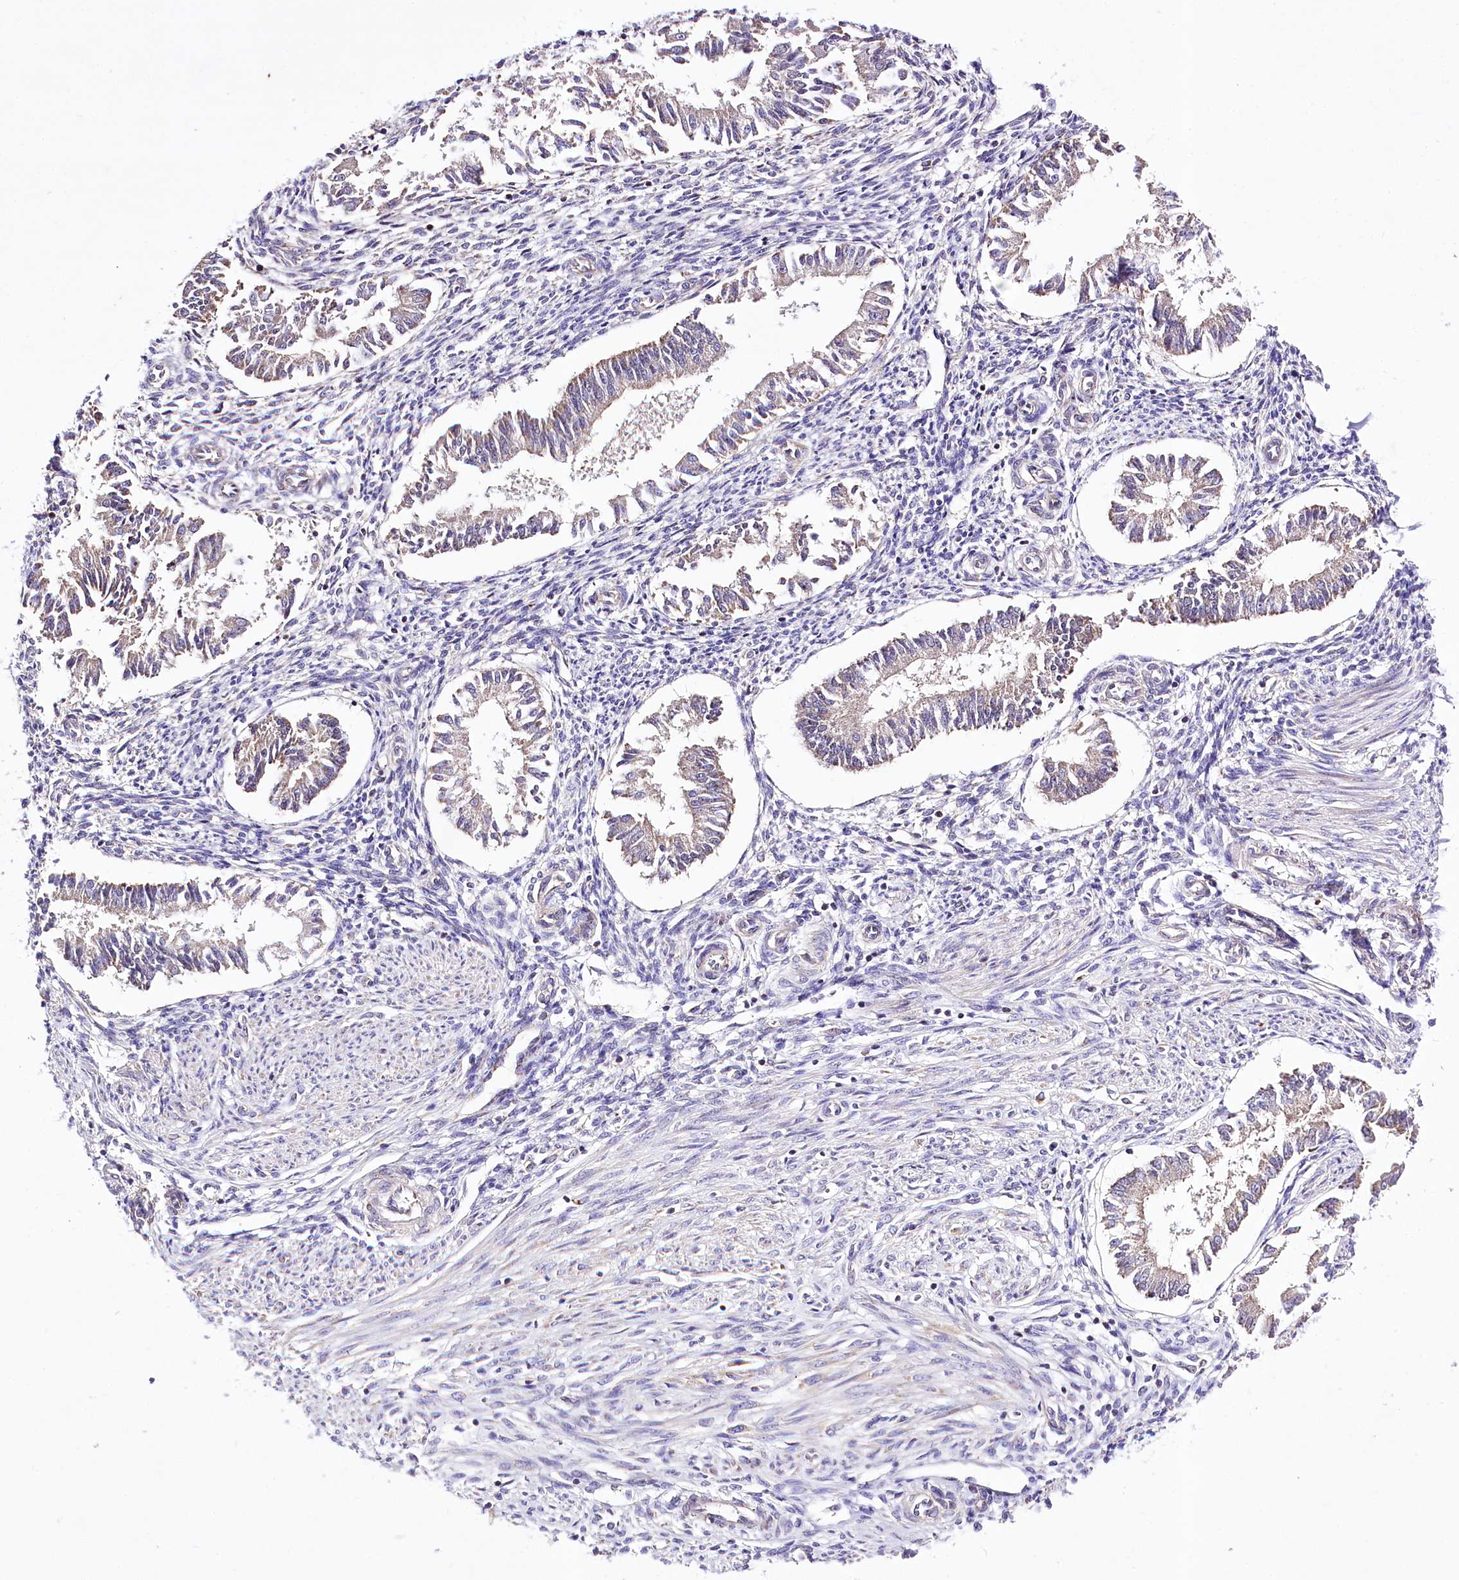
{"staining": {"intensity": "weak", "quantity": "<25%", "location": "cytoplasmic/membranous"}, "tissue": "endometrium", "cell_type": "Cells in endometrial stroma", "image_type": "normal", "snomed": [{"axis": "morphology", "description": "Normal tissue, NOS"}, {"axis": "topography", "description": "Uterus"}, {"axis": "topography", "description": "Endometrium"}], "caption": "Endometrium was stained to show a protein in brown. There is no significant positivity in cells in endometrial stroma. (DAB immunohistochemistry (IHC) visualized using brightfield microscopy, high magnification).", "gene": "ATE1", "patient": {"sex": "female", "age": 48}}